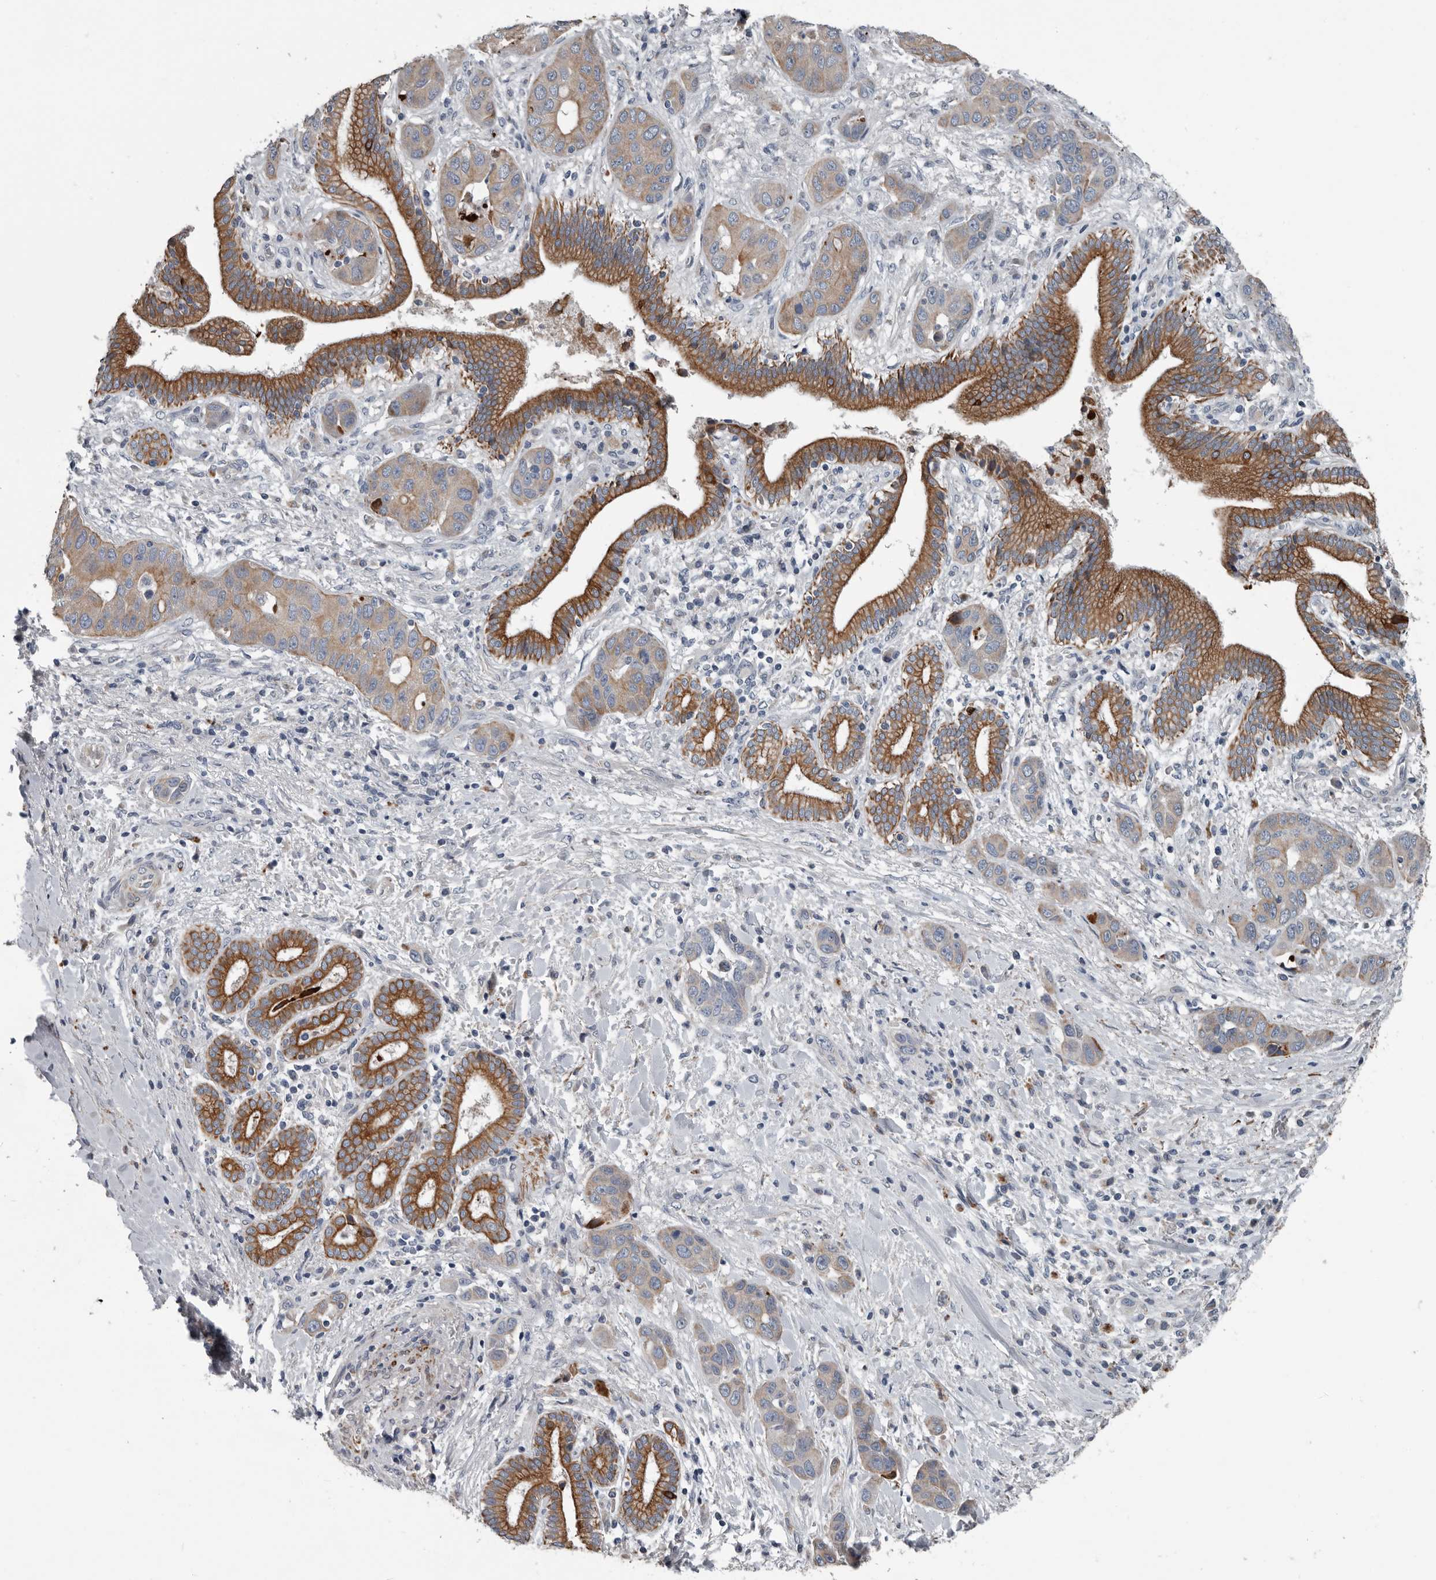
{"staining": {"intensity": "moderate", "quantity": ">75%", "location": "cytoplasmic/membranous"}, "tissue": "liver cancer", "cell_type": "Tumor cells", "image_type": "cancer", "snomed": [{"axis": "morphology", "description": "Cholangiocarcinoma"}, {"axis": "topography", "description": "Liver"}], "caption": "Immunohistochemical staining of cholangiocarcinoma (liver) exhibits medium levels of moderate cytoplasmic/membranous protein positivity in approximately >75% of tumor cells.", "gene": "DPY19L4", "patient": {"sex": "female", "age": 52}}